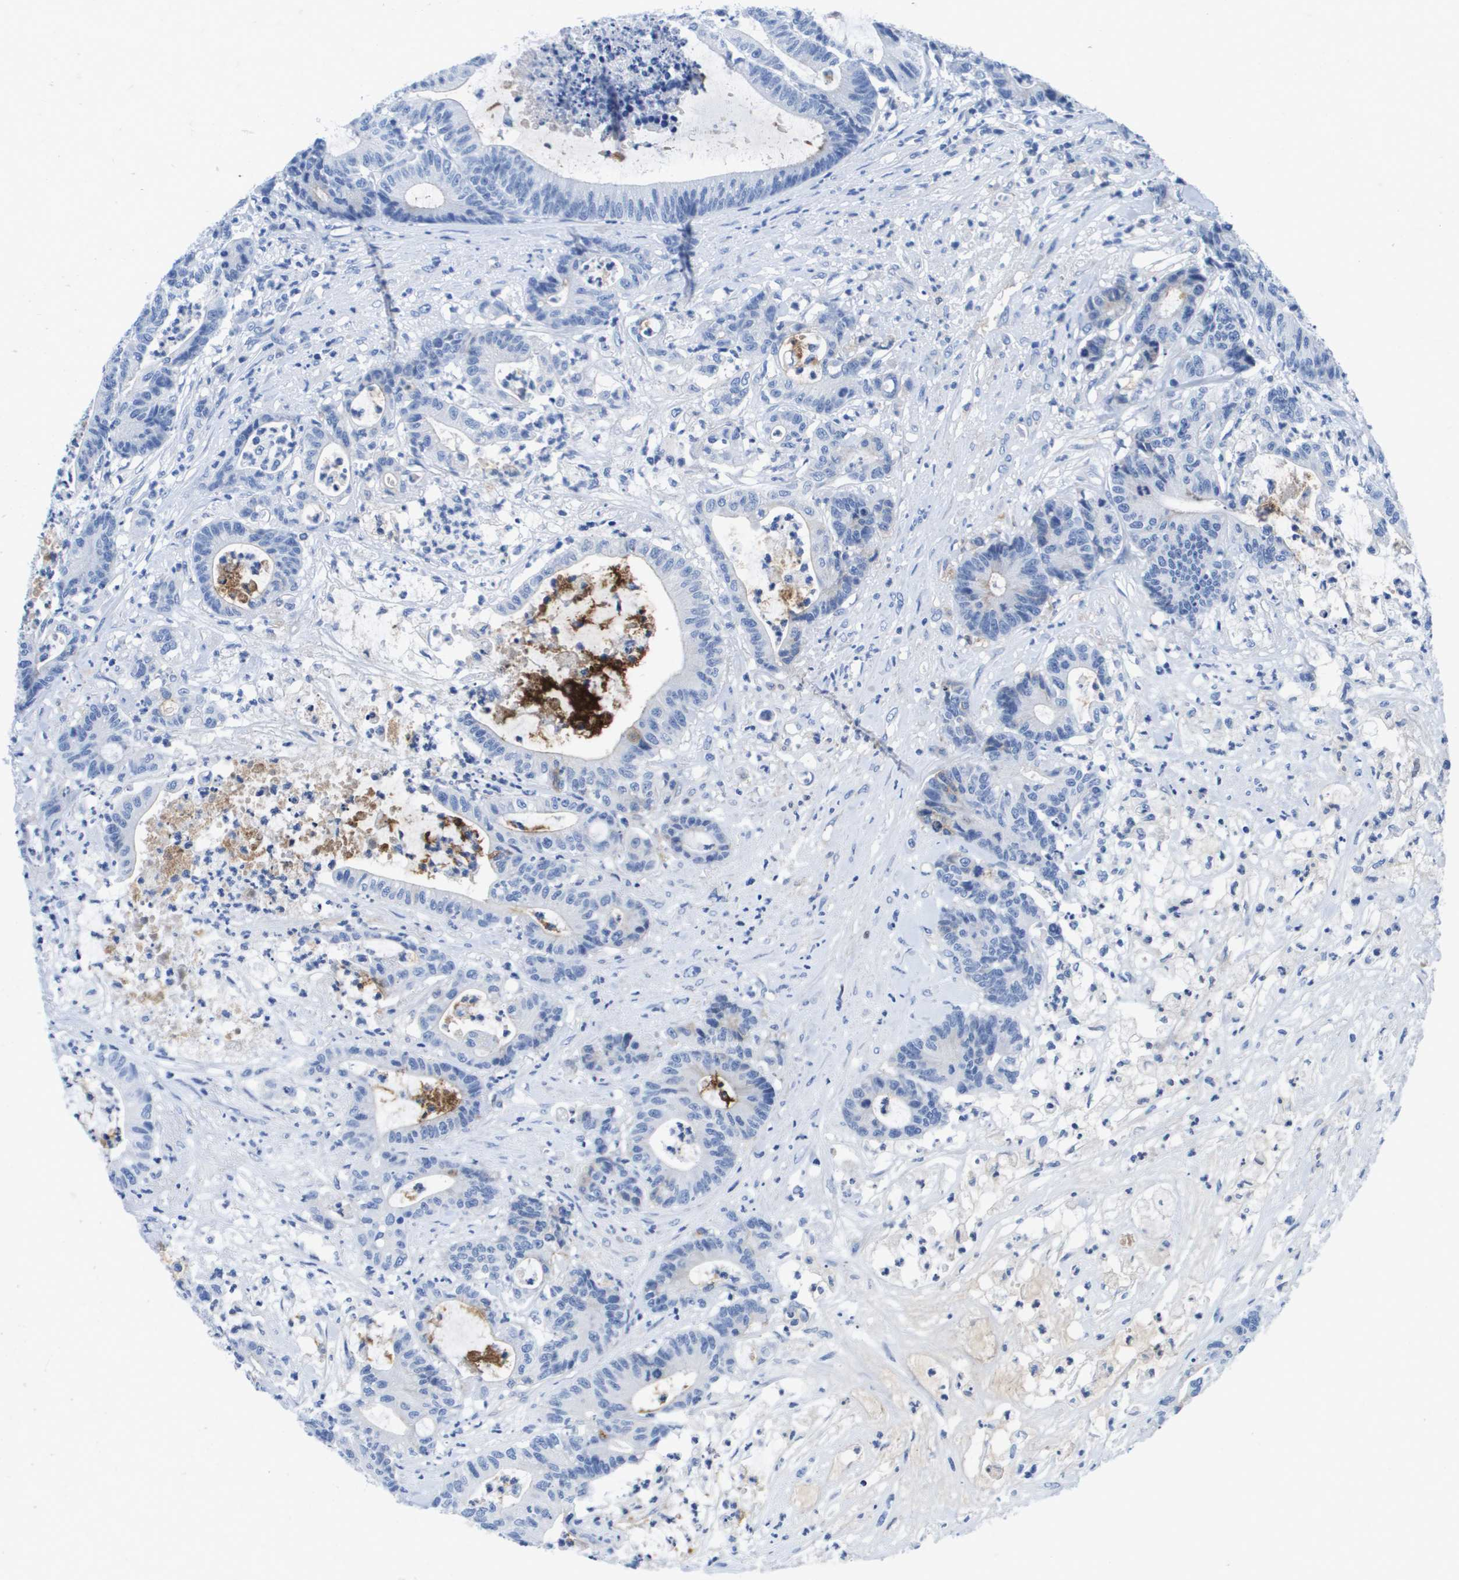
{"staining": {"intensity": "negative", "quantity": "none", "location": "none"}, "tissue": "colorectal cancer", "cell_type": "Tumor cells", "image_type": "cancer", "snomed": [{"axis": "morphology", "description": "Adenocarcinoma, NOS"}, {"axis": "topography", "description": "Colon"}], "caption": "A micrograph of human colorectal adenocarcinoma is negative for staining in tumor cells. (Stains: DAB (3,3'-diaminobenzidine) immunohistochemistry with hematoxylin counter stain, Microscopy: brightfield microscopy at high magnification).", "gene": "APOA1", "patient": {"sex": "female", "age": 84}}